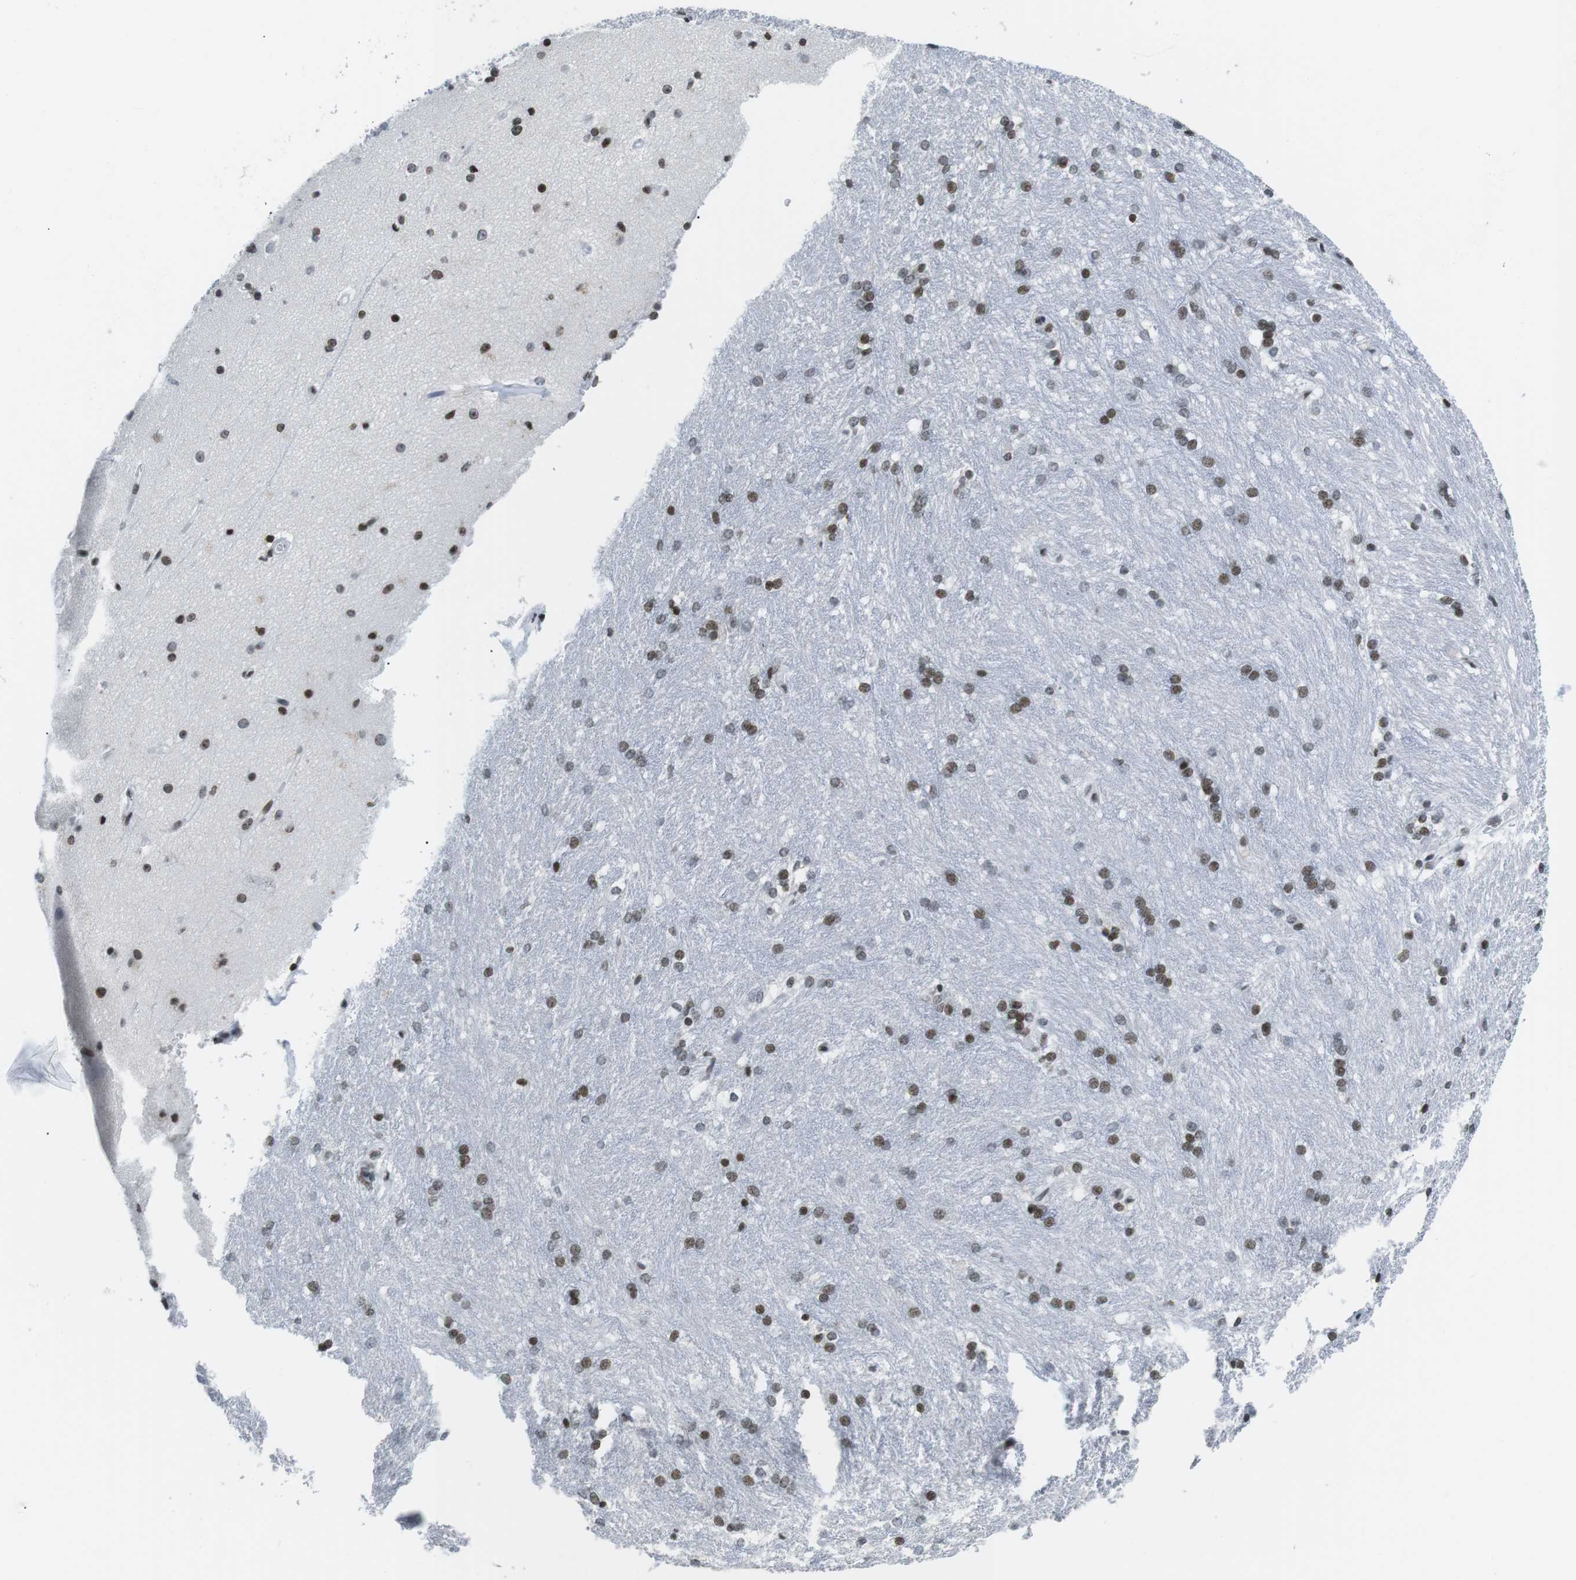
{"staining": {"intensity": "moderate", "quantity": "25%-75%", "location": "nuclear"}, "tissue": "caudate", "cell_type": "Glial cells", "image_type": "normal", "snomed": [{"axis": "morphology", "description": "Normal tissue, NOS"}, {"axis": "topography", "description": "Lateral ventricle wall"}], "caption": "Protein staining exhibits moderate nuclear expression in approximately 25%-75% of glial cells in benign caudate.", "gene": "E2F2", "patient": {"sex": "female", "age": 19}}